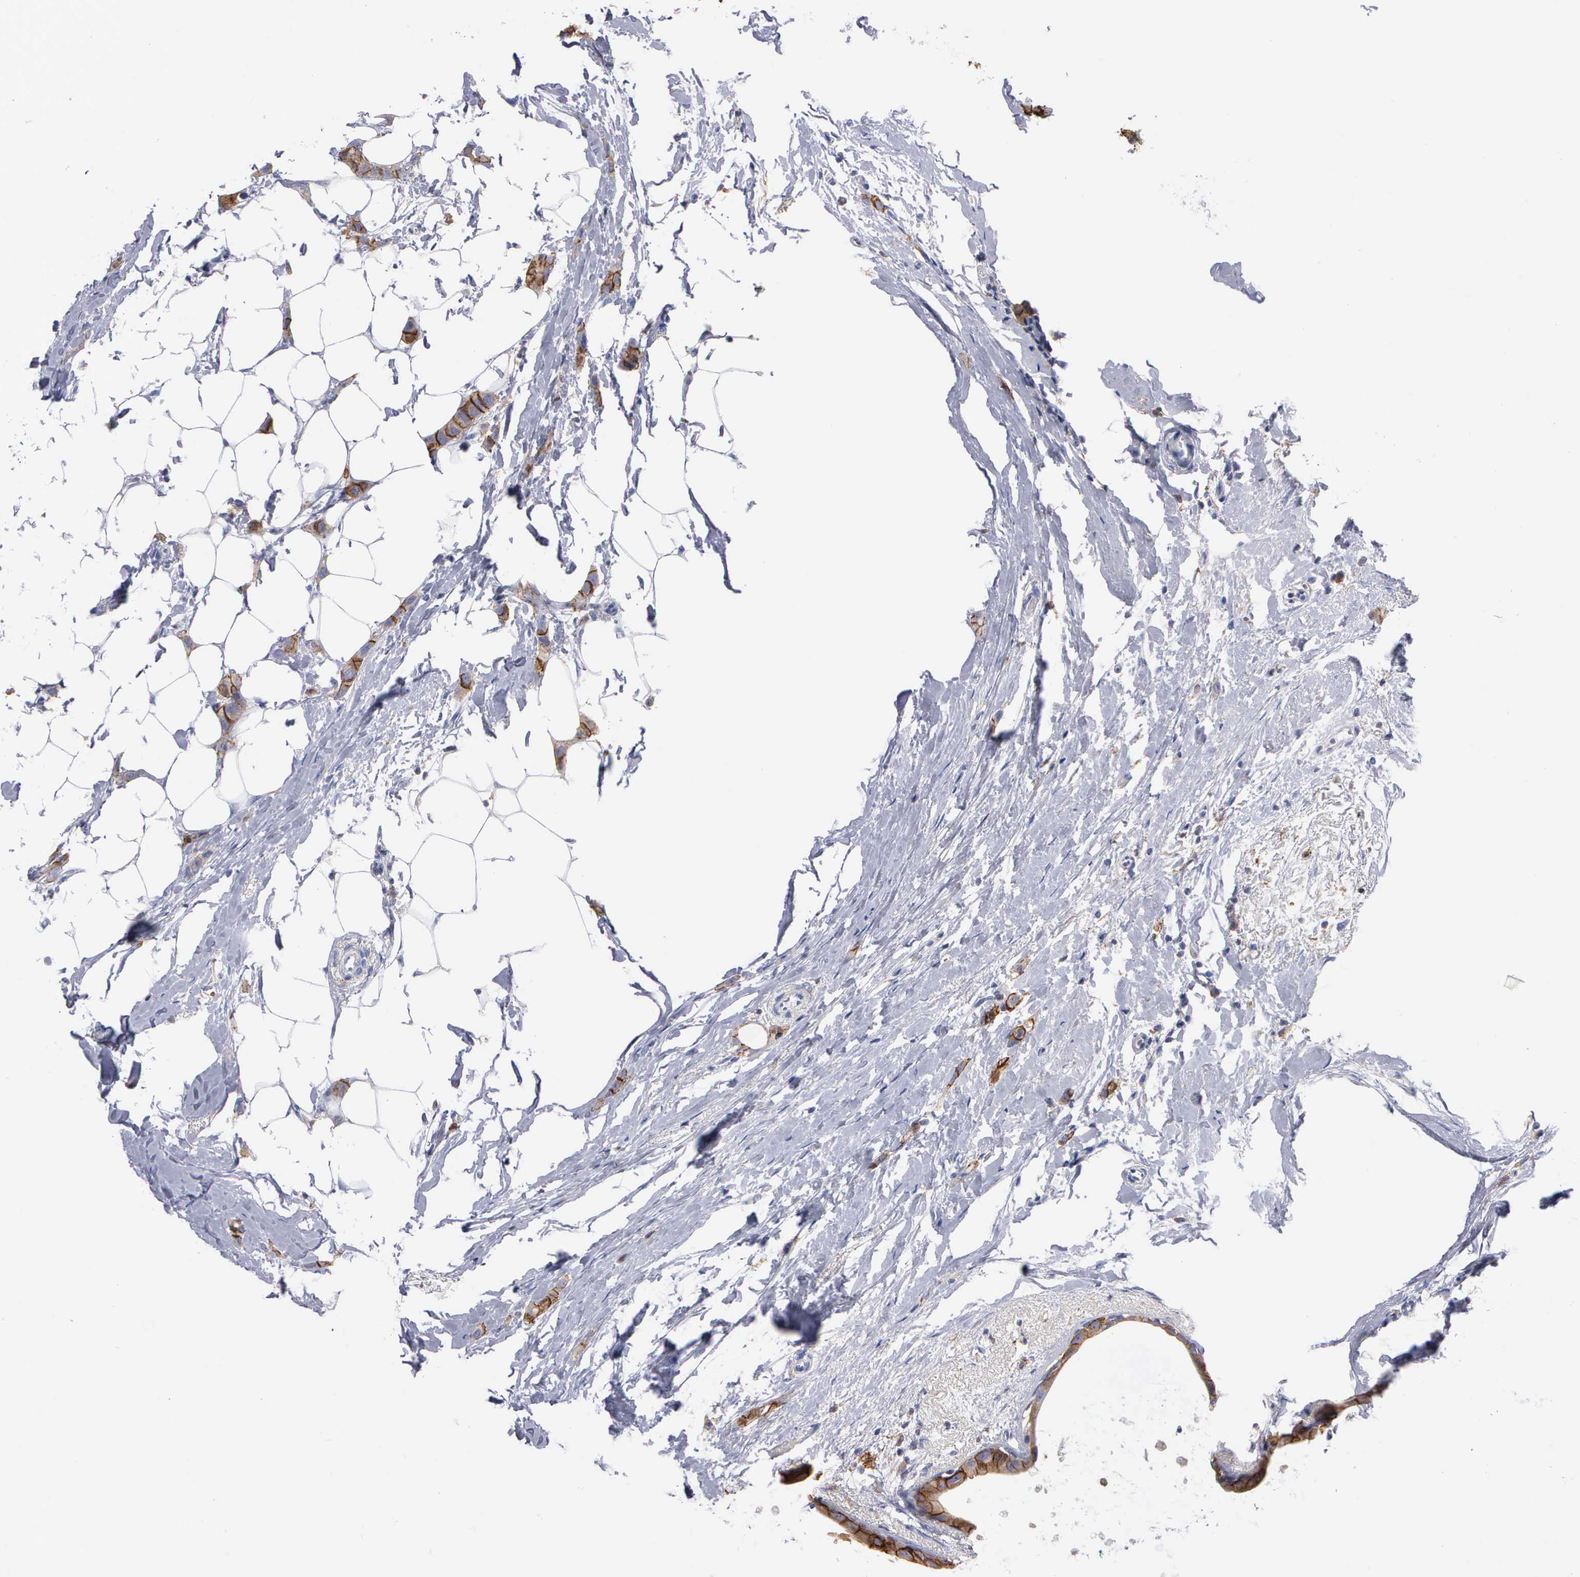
{"staining": {"intensity": "moderate", "quantity": ">75%", "location": "cytoplasmic/membranous"}, "tissue": "breast cancer", "cell_type": "Tumor cells", "image_type": "cancer", "snomed": [{"axis": "morphology", "description": "Lobular carcinoma"}, {"axis": "topography", "description": "Breast"}], "caption": "Breast lobular carcinoma tissue demonstrates moderate cytoplasmic/membranous staining in approximately >75% of tumor cells", "gene": "PTGS2", "patient": {"sex": "female", "age": 55}}